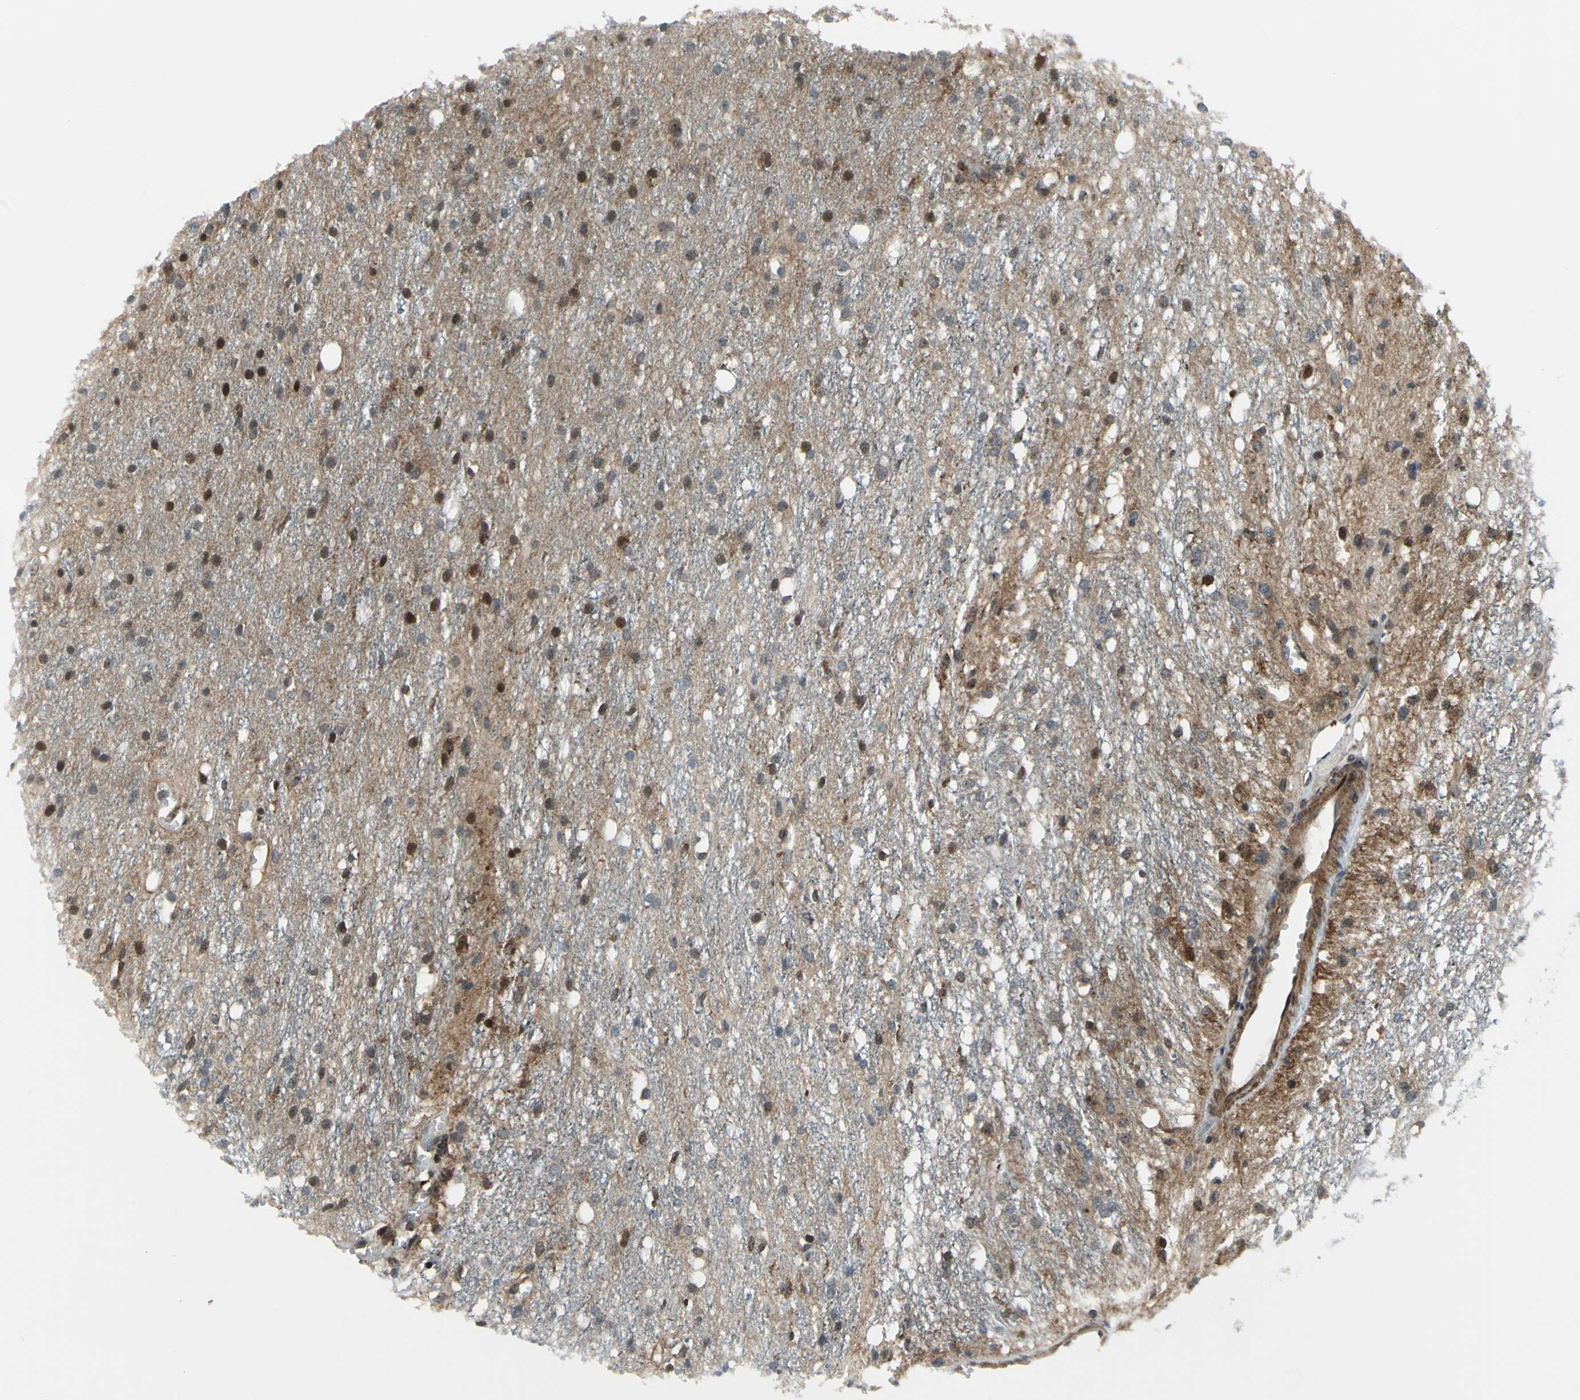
{"staining": {"intensity": "moderate", "quantity": "25%-75%", "location": "nuclear"}, "tissue": "glioma", "cell_type": "Tumor cells", "image_type": "cancer", "snomed": [{"axis": "morphology", "description": "Glioma, malignant, High grade"}, {"axis": "topography", "description": "Brain"}], "caption": "Malignant high-grade glioma tissue displays moderate nuclear expression in about 25%-75% of tumor cells", "gene": "AATF", "patient": {"sex": "female", "age": 59}}